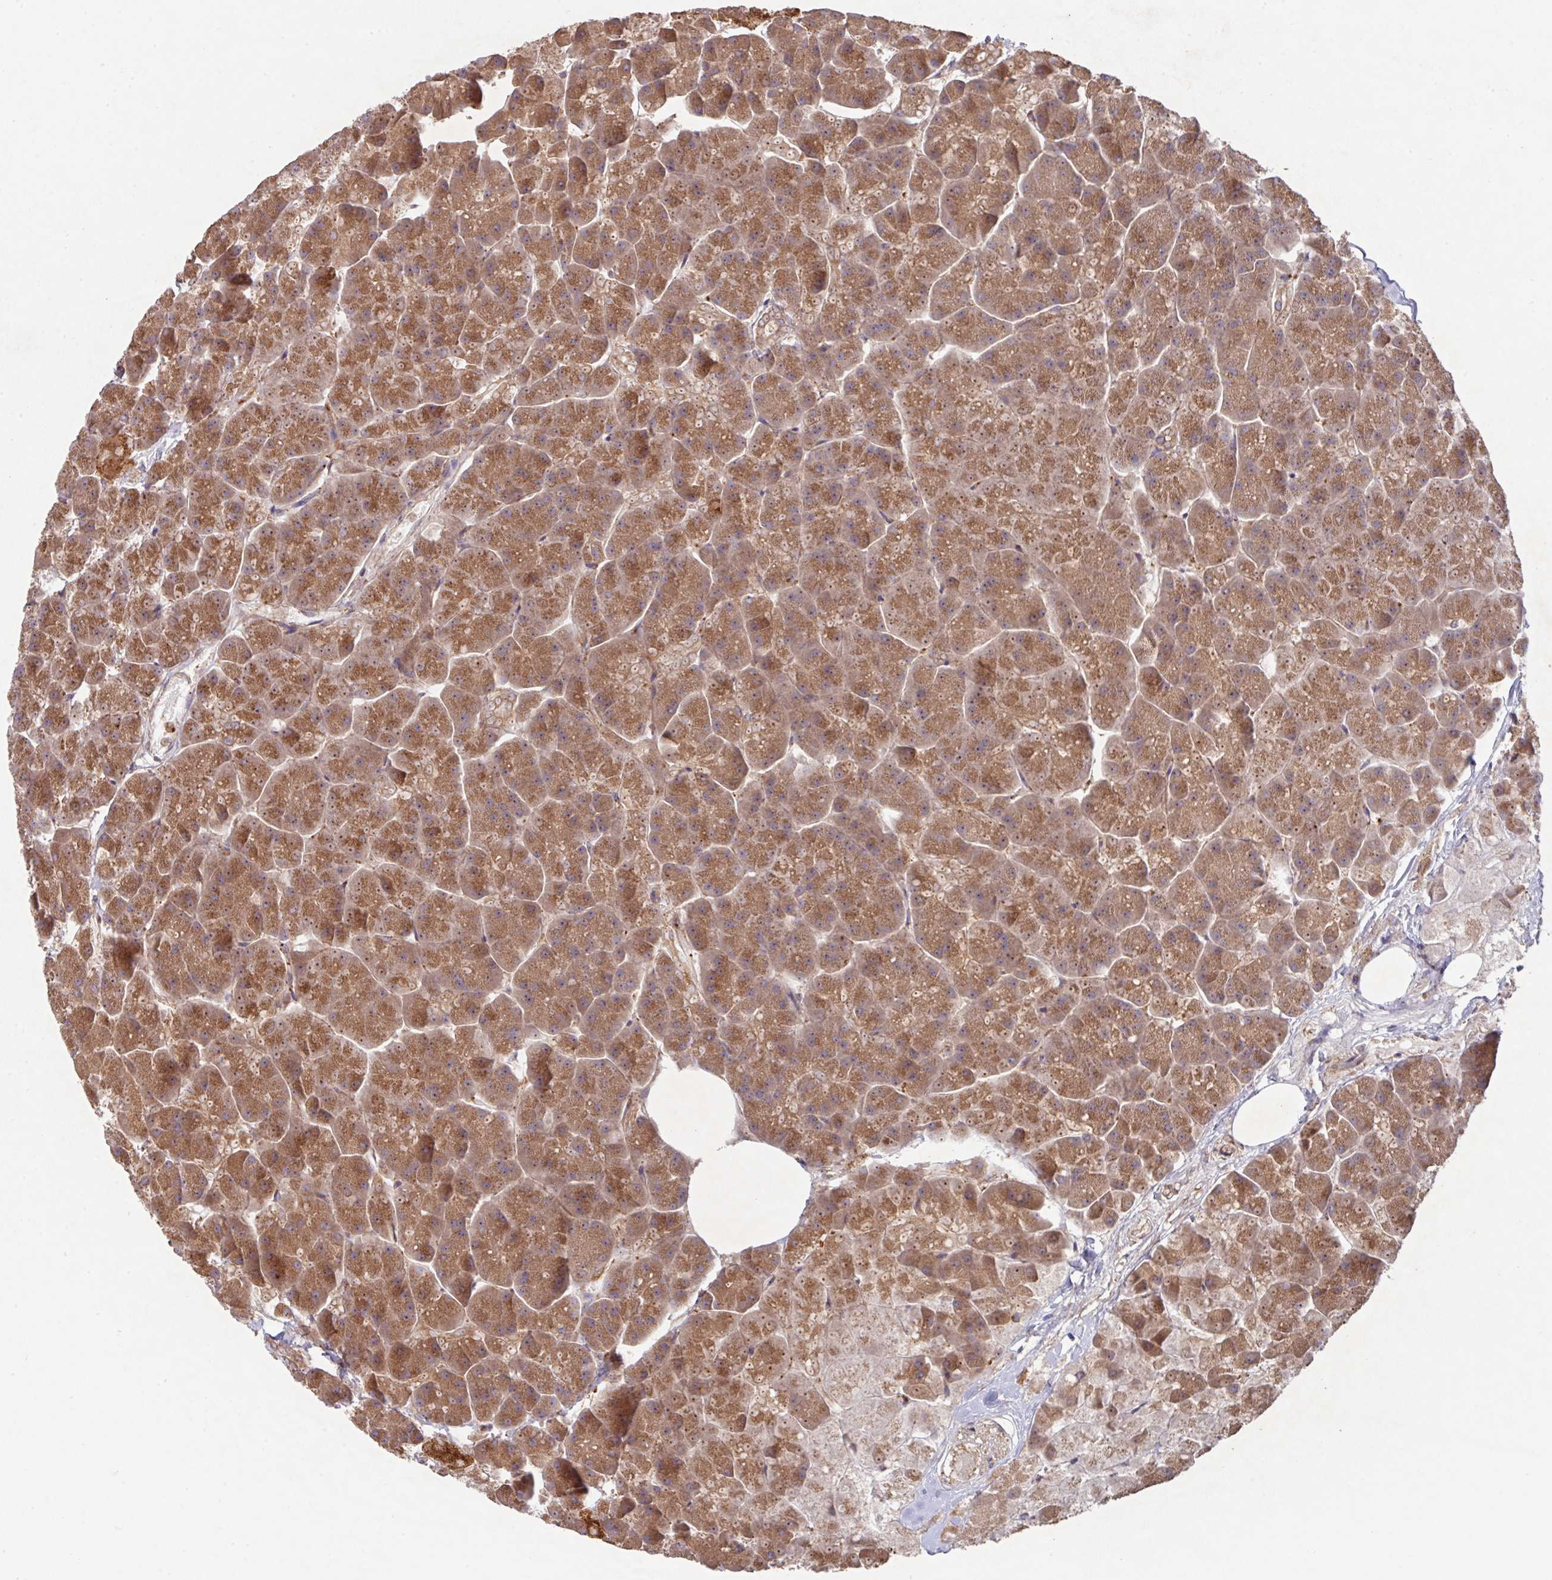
{"staining": {"intensity": "moderate", "quantity": ">75%", "location": "cytoplasmic/membranous"}, "tissue": "pancreas", "cell_type": "Exocrine glandular cells", "image_type": "normal", "snomed": [{"axis": "morphology", "description": "Normal tissue, NOS"}, {"axis": "topography", "description": "Pancreas"}, {"axis": "topography", "description": "Peripheral nerve tissue"}], "caption": "Unremarkable pancreas shows moderate cytoplasmic/membranous positivity in about >75% of exocrine glandular cells.", "gene": "TRIM14", "patient": {"sex": "male", "age": 54}}